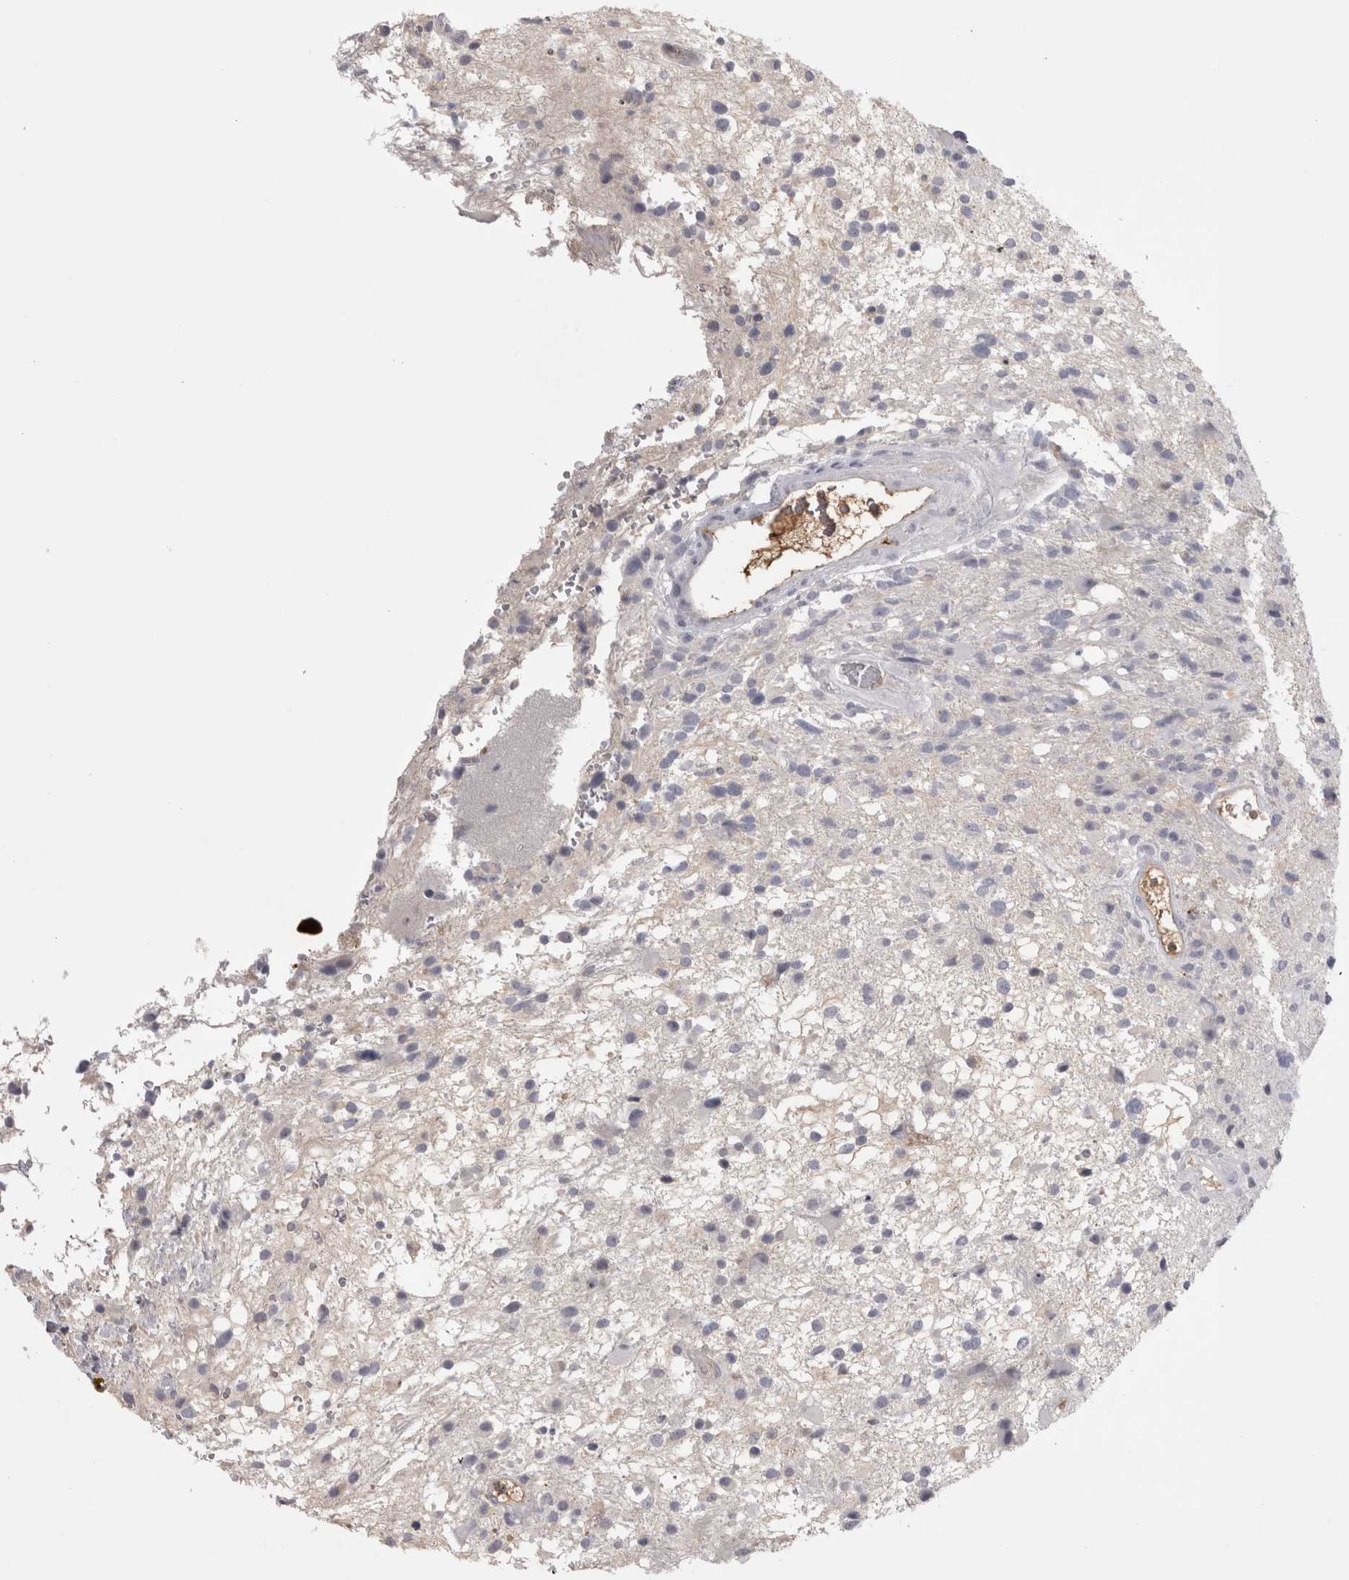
{"staining": {"intensity": "negative", "quantity": "none", "location": "none"}, "tissue": "glioma", "cell_type": "Tumor cells", "image_type": "cancer", "snomed": [{"axis": "morphology", "description": "Glioma, malignant, High grade"}, {"axis": "topography", "description": "Brain"}], "caption": "Immunohistochemical staining of human glioma demonstrates no significant positivity in tumor cells.", "gene": "SAA4", "patient": {"sex": "male", "age": 33}}